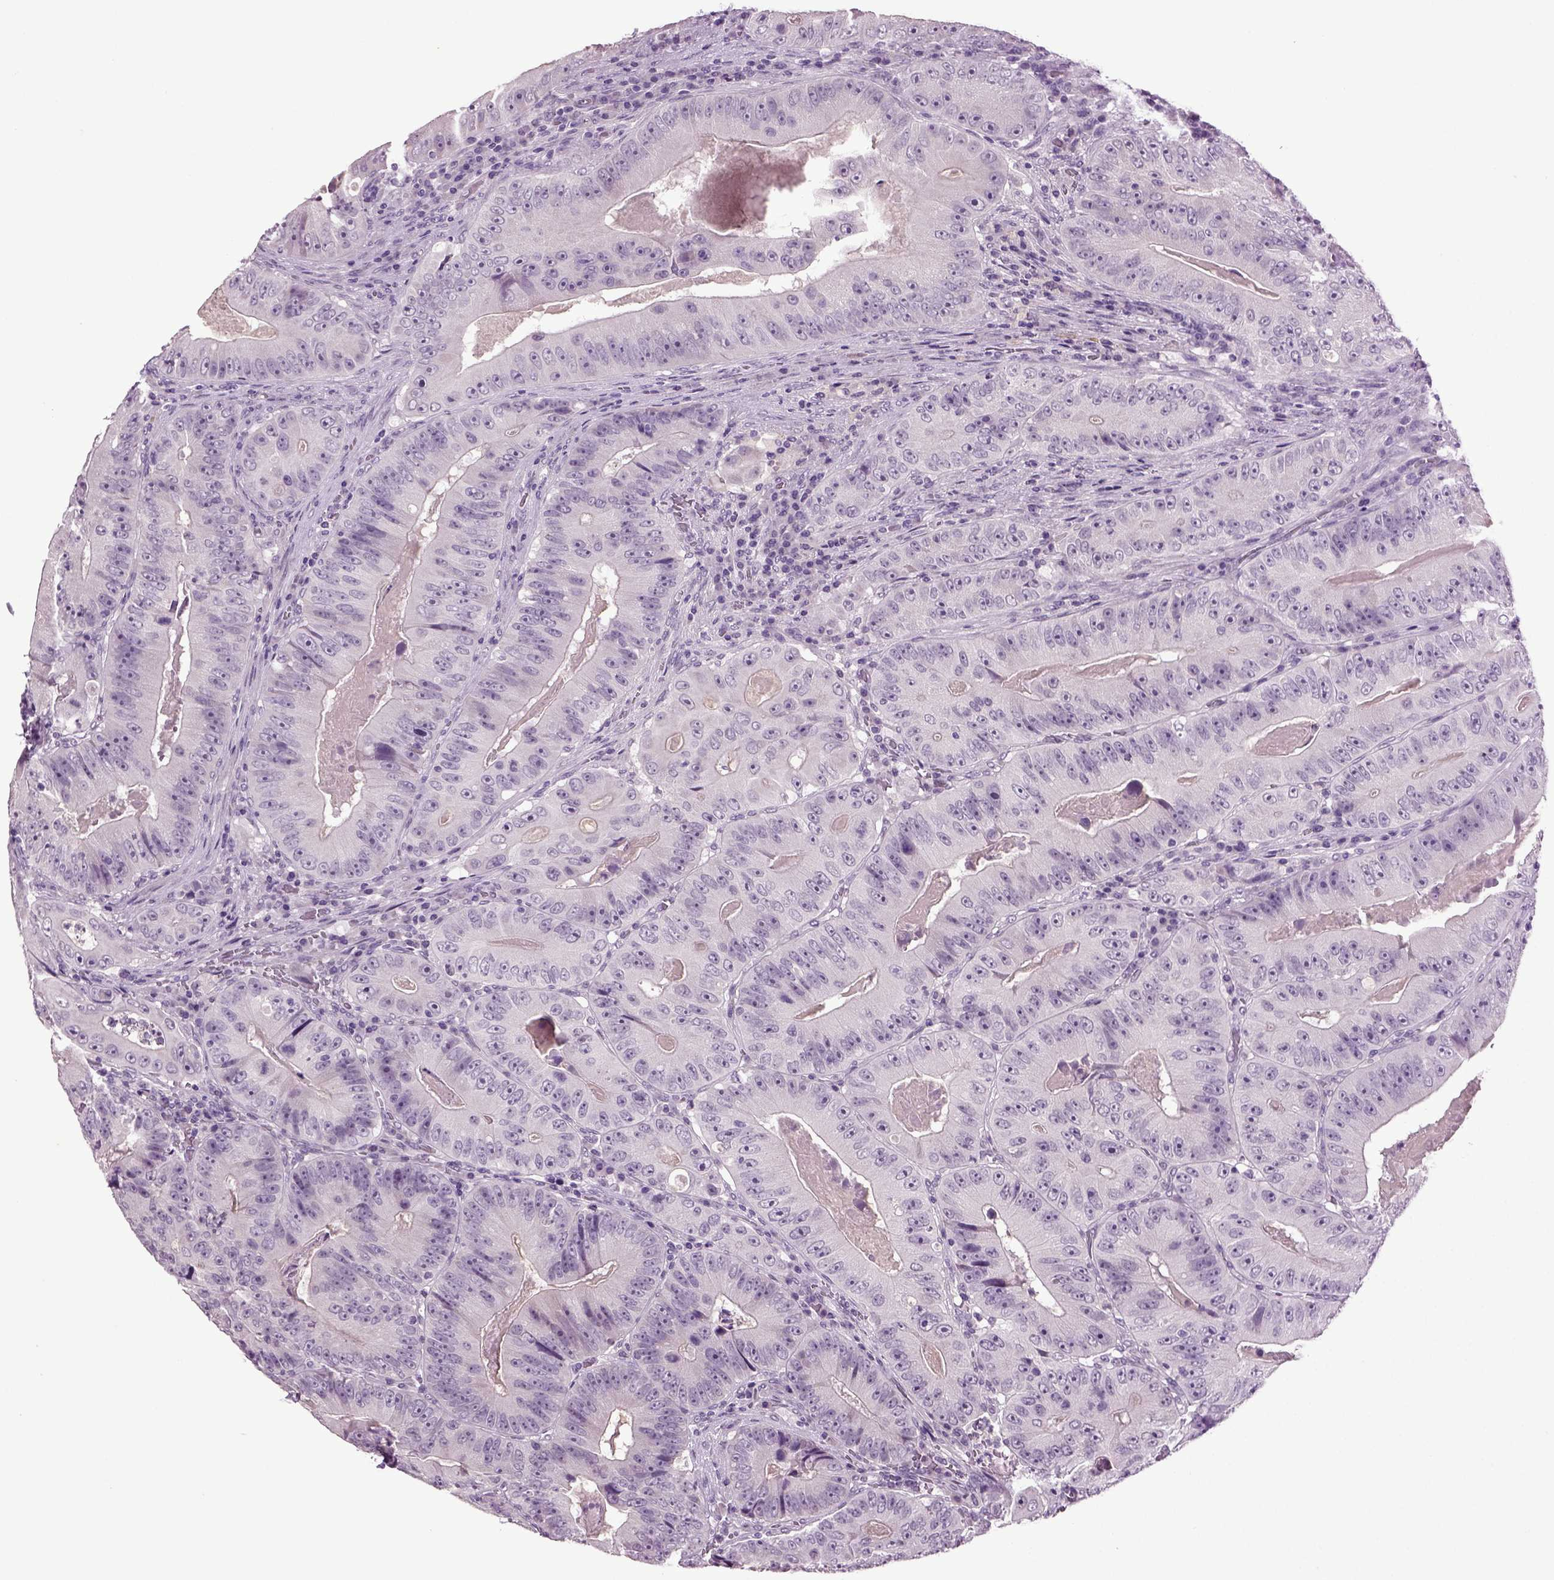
{"staining": {"intensity": "negative", "quantity": "none", "location": "none"}, "tissue": "colorectal cancer", "cell_type": "Tumor cells", "image_type": "cancer", "snomed": [{"axis": "morphology", "description": "Adenocarcinoma, NOS"}, {"axis": "topography", "description": "Colon"}], "caption": "This micrograph is of colorectal adenocarcinoma stained with immunohistochemistry (IHC) to label a protein in brown with the nuclei are counter-stained blue. There is no expression in tumor cells.", "gene": "SLC17A6", "patient": {"sex": "female", "age": 86}}